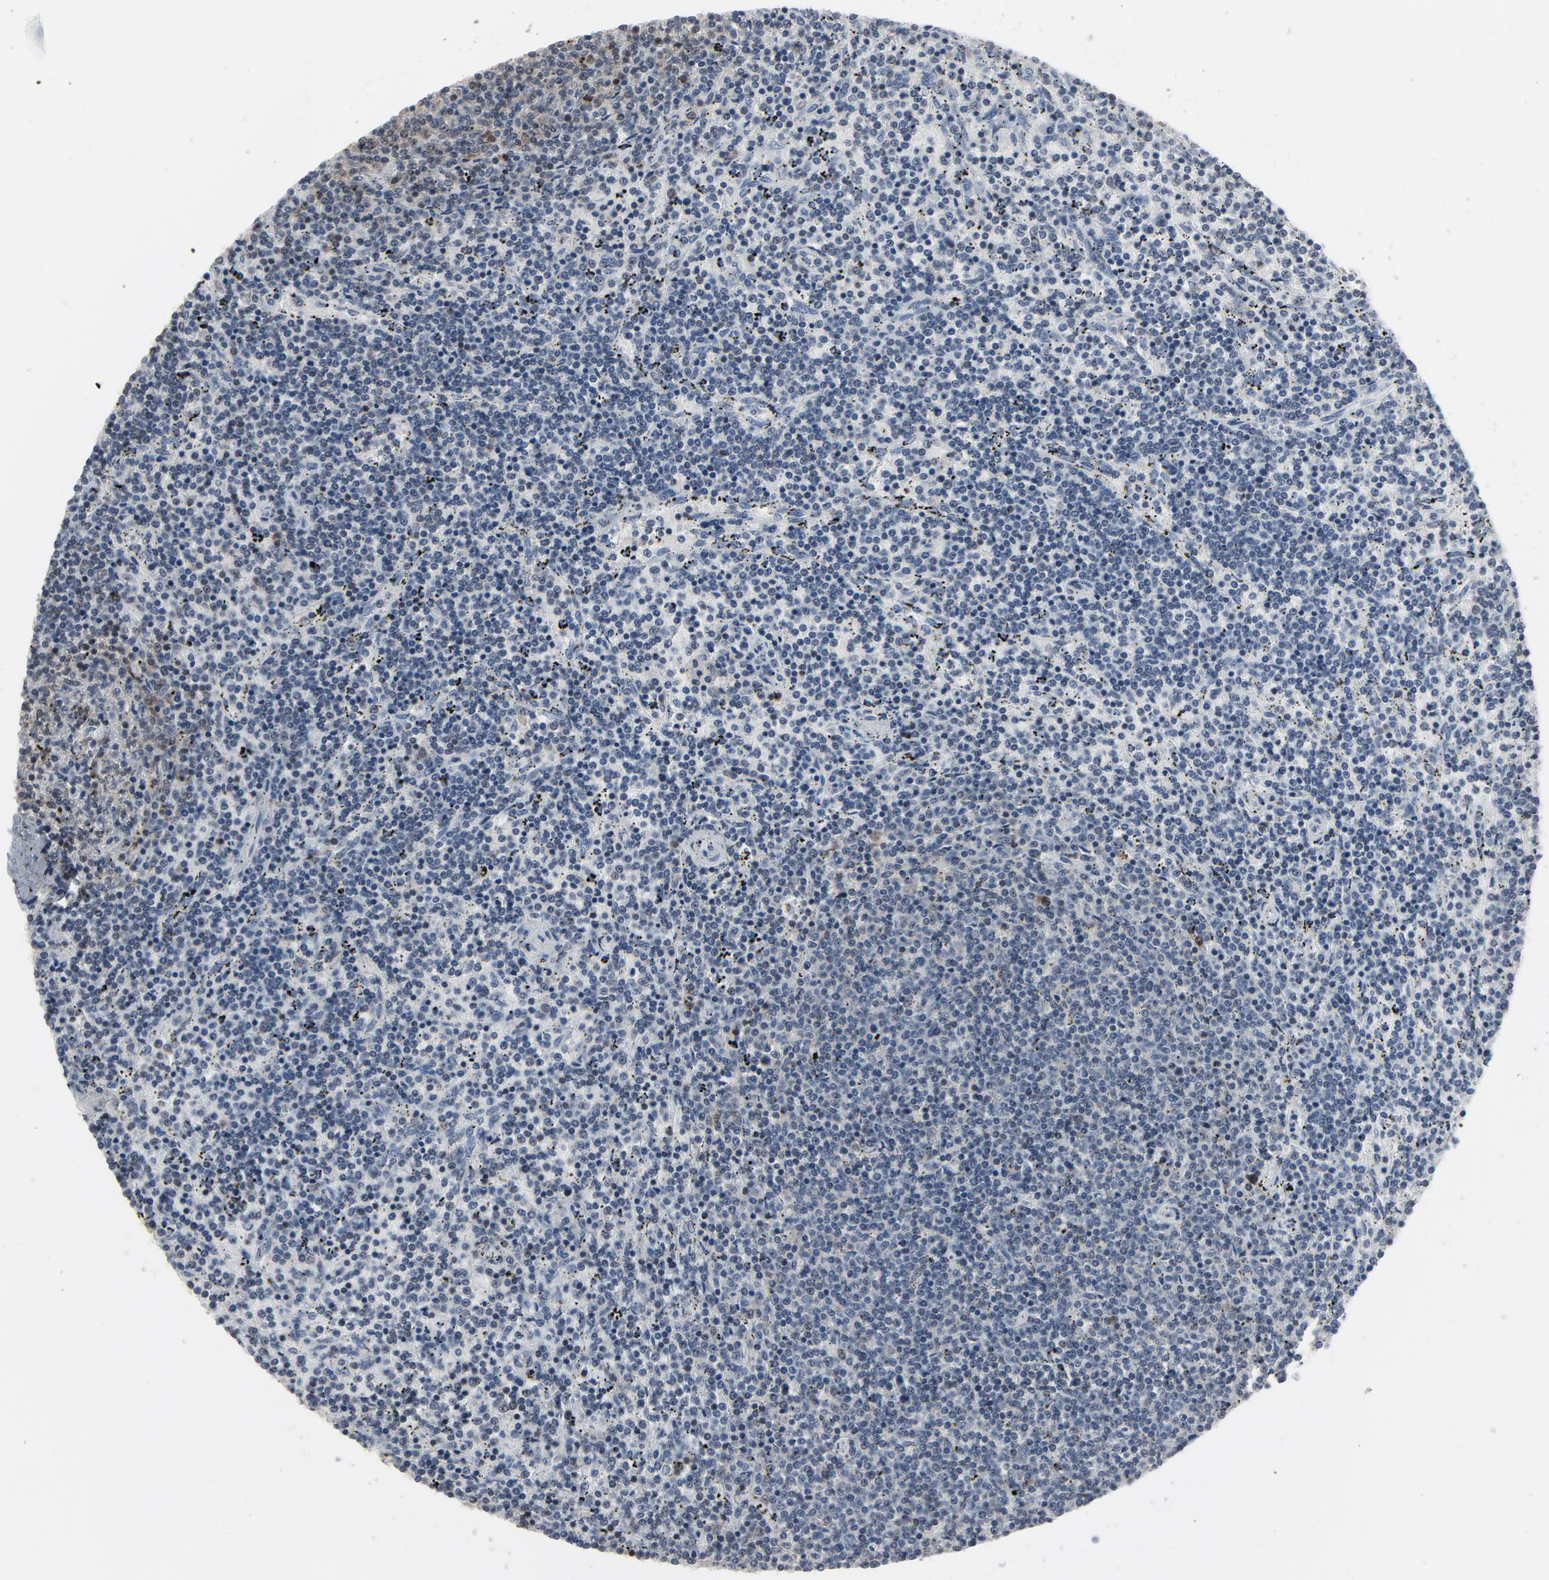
{"staining": {"intensity": "negative", "quantity": "none", "location": "none"}, "tissue": "lymphoma", "cell_type": "Tumor cells", "image_type": "cancer", "snomed": [{"axis": "morphology", "description": "Malignant lymphoma, non-Hodgkin's type, Low grade"}, {"axis": "topography", "description": "Spleen"}], "caption": "DAB (3,3'-diaminobenzidine) immunohistochemical staining of human lymphoma exhibits no significant staining in tumor cells.", "gene": "STAT5A", "patient": {"sex": "female", "age": 50}}